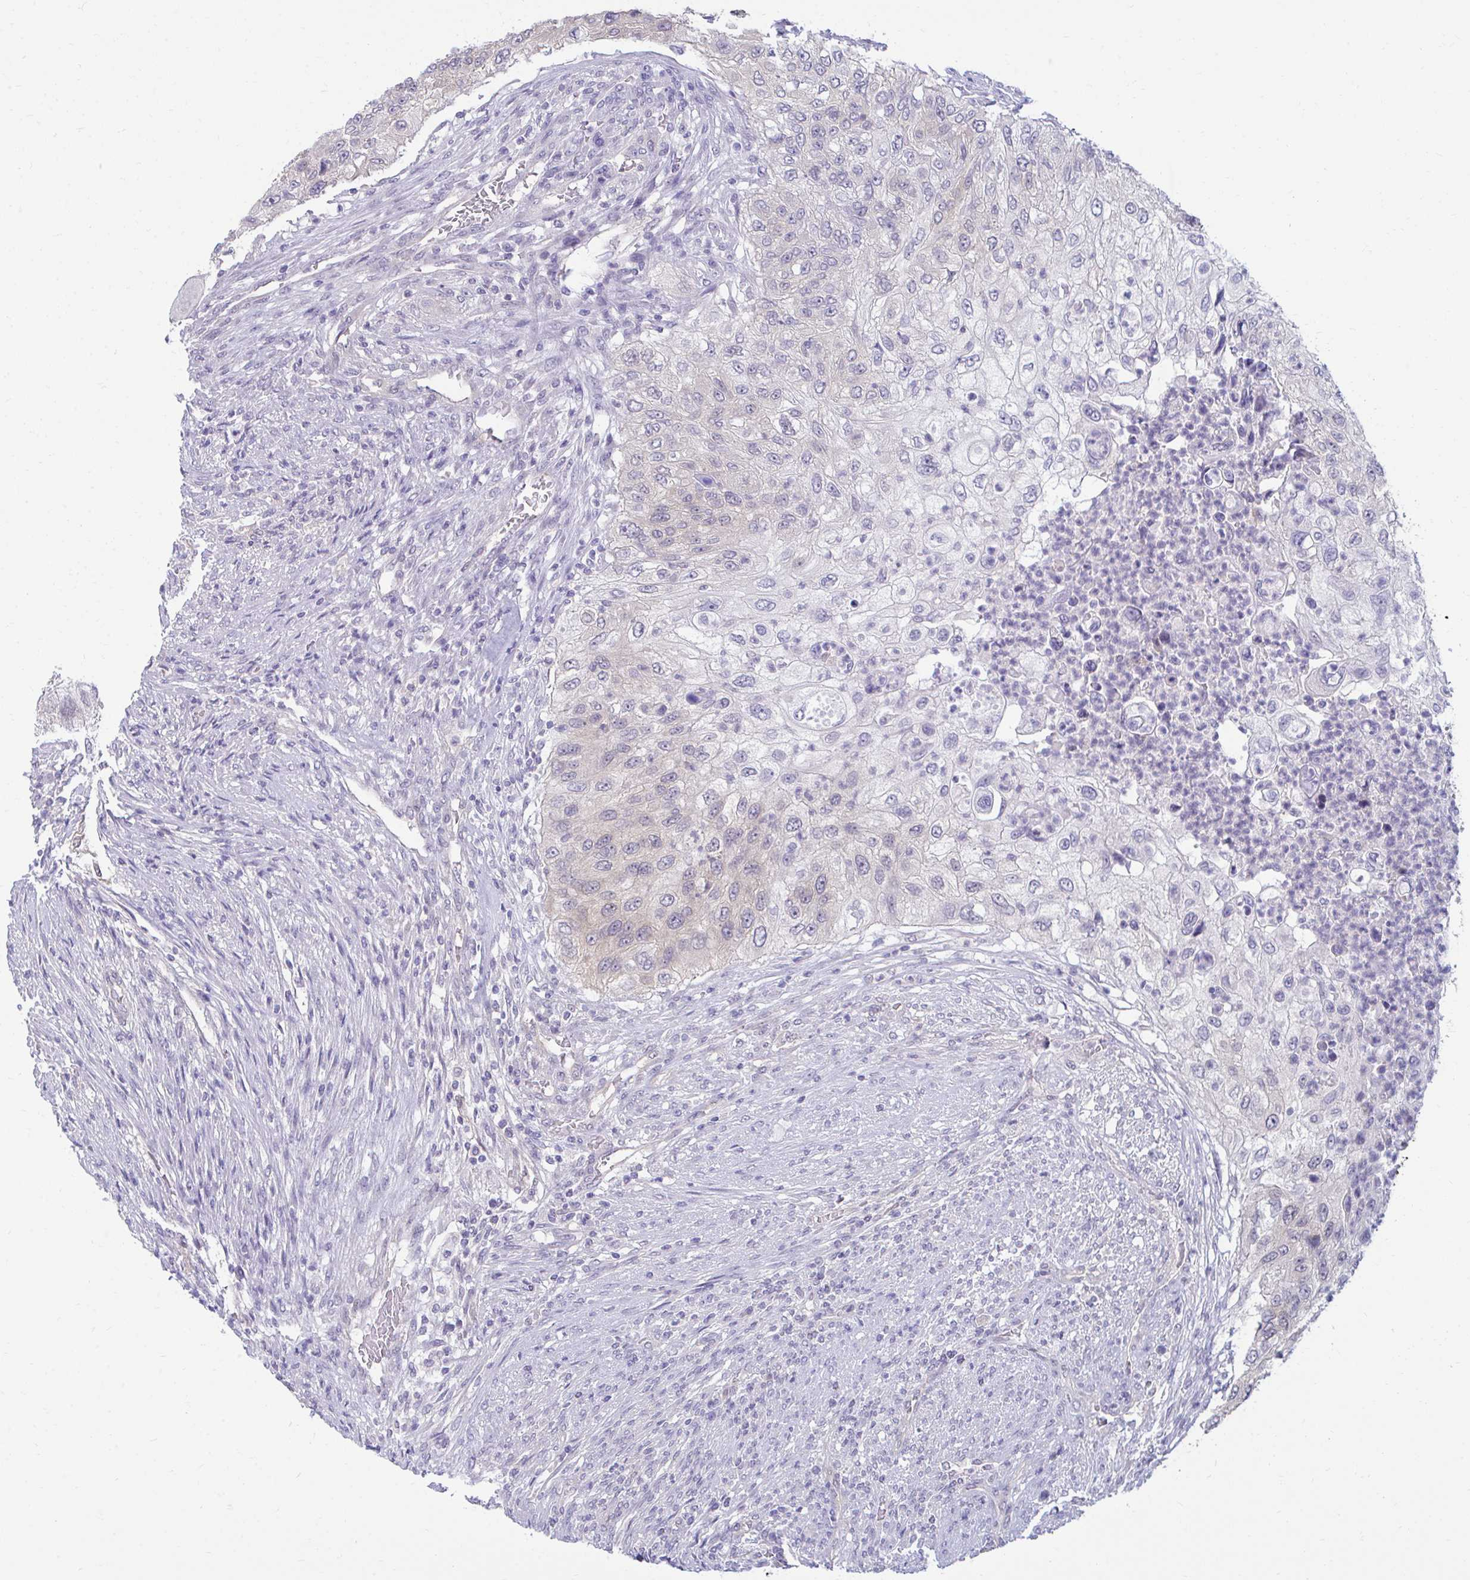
{"staining": {"intensity": "negative", "quantity": "none", "location": "none"}, "tissue": "urothelial cancer", "cell_type": "Tumor cells", "image_type": "cancer", "snomed": [{"axis": "morphology", "description": "Urothelial carcinoma, High grade"}, {"axis": "topography", "description": "Urinary bladder"}], "caption": "The photomicrograph reveals no staining of tumor cells in high-grade urothelial carcinoma.", "gene": "CSE1L", "patient": {"sex": "female", "age": 60}}